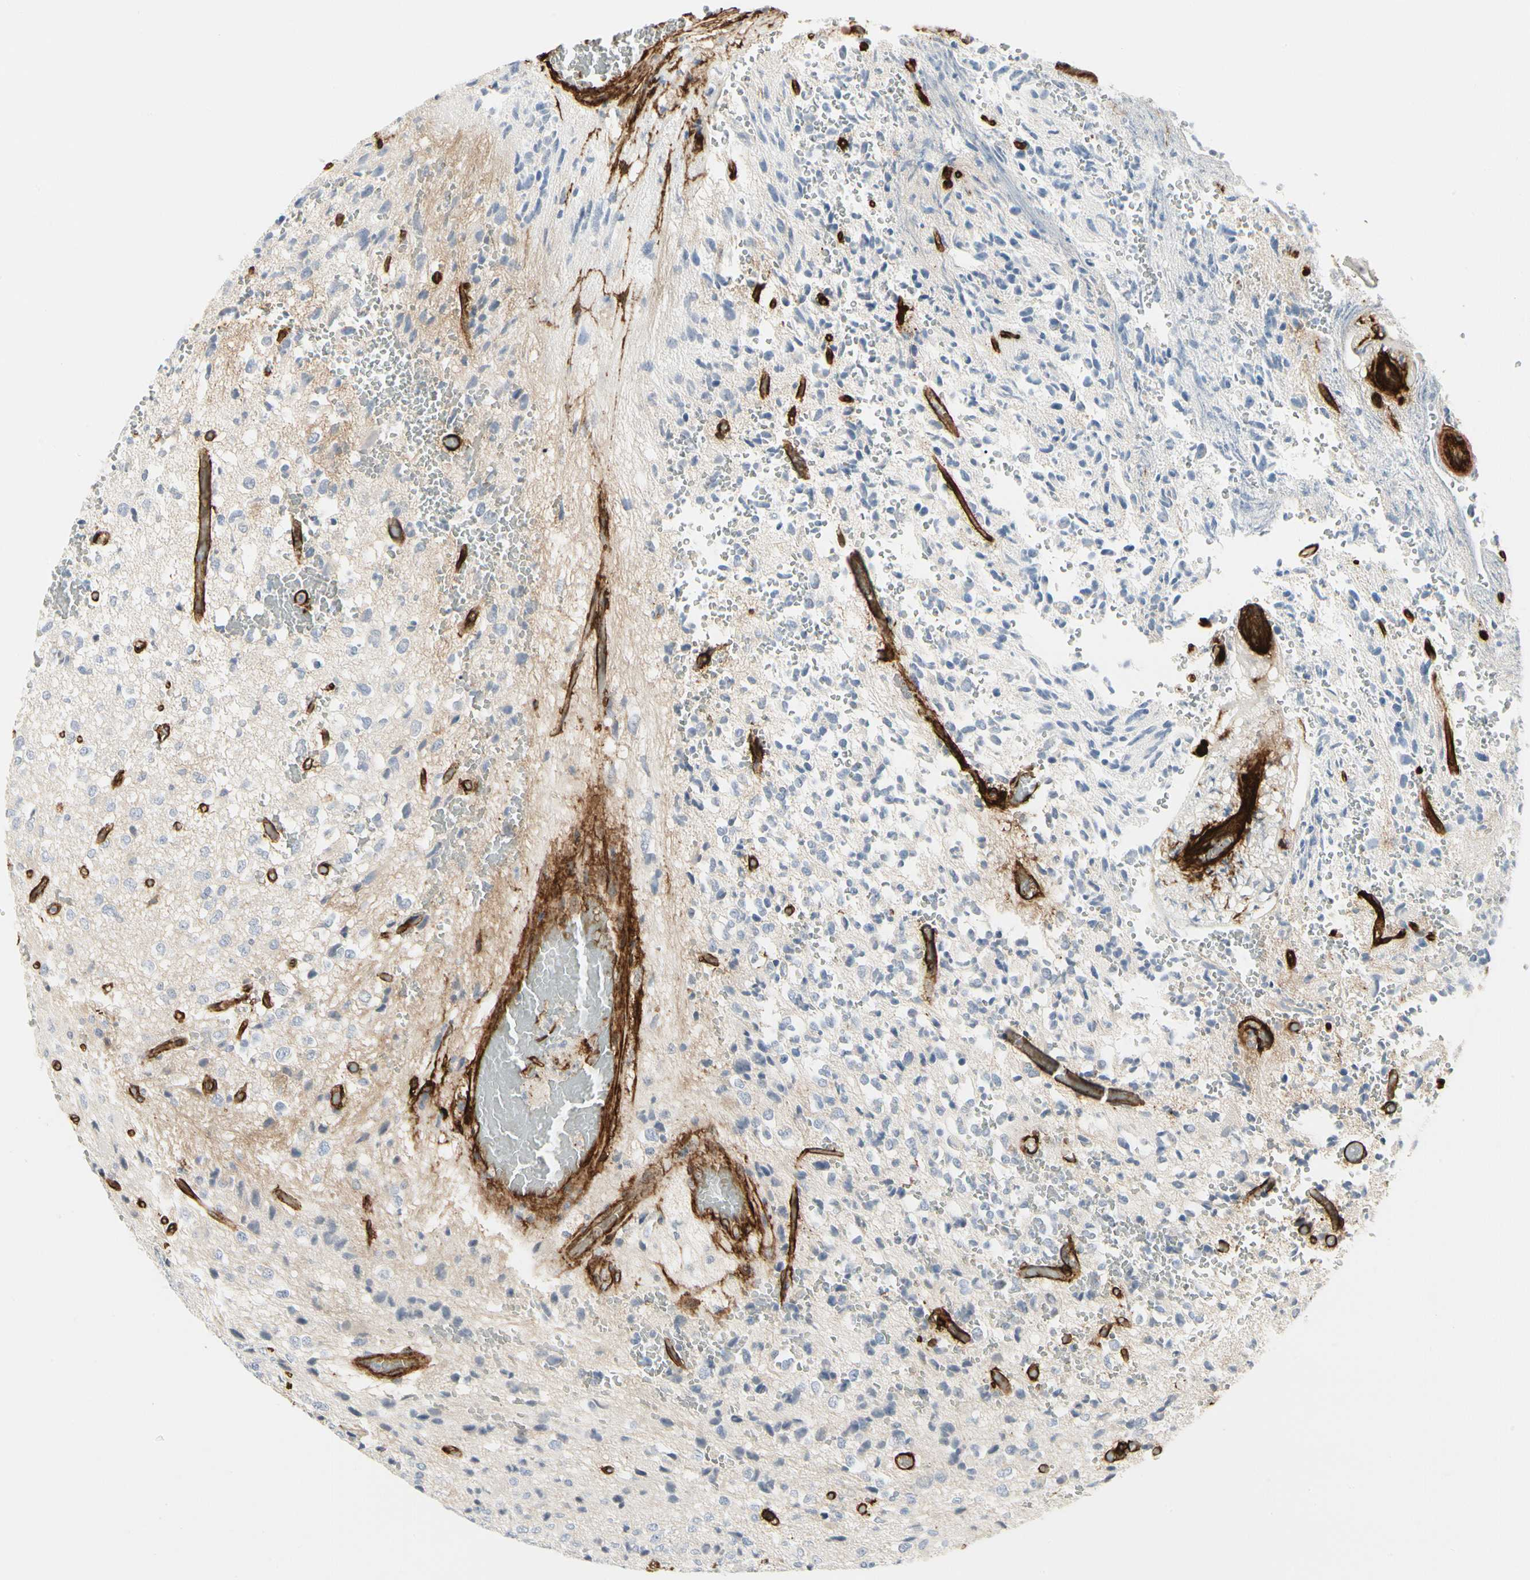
{"staining": {"intensity": "negative", "quantity": "none", "location": "none"}, "tissue": "glioma", "cell_type": "Tumor cells", "image_type": "cancer", "snomed": [{"axis": "morphology", "description": "Glioma, malignant, High grade"}, {"axis": "topography", "description": "pancreas cauda"}], "caption": "This histopathology image is of malignant high-grade glioma stained with immunohistochemistry to label a protein in brown with the nuclei are counter-stained blue. There is no staining in tumor cells. (Immunohistochemistry (ihc), brightfield microscopy, high magnification).", "gene": "GGT5", "patient": {"sex": "male", "age": 60}}